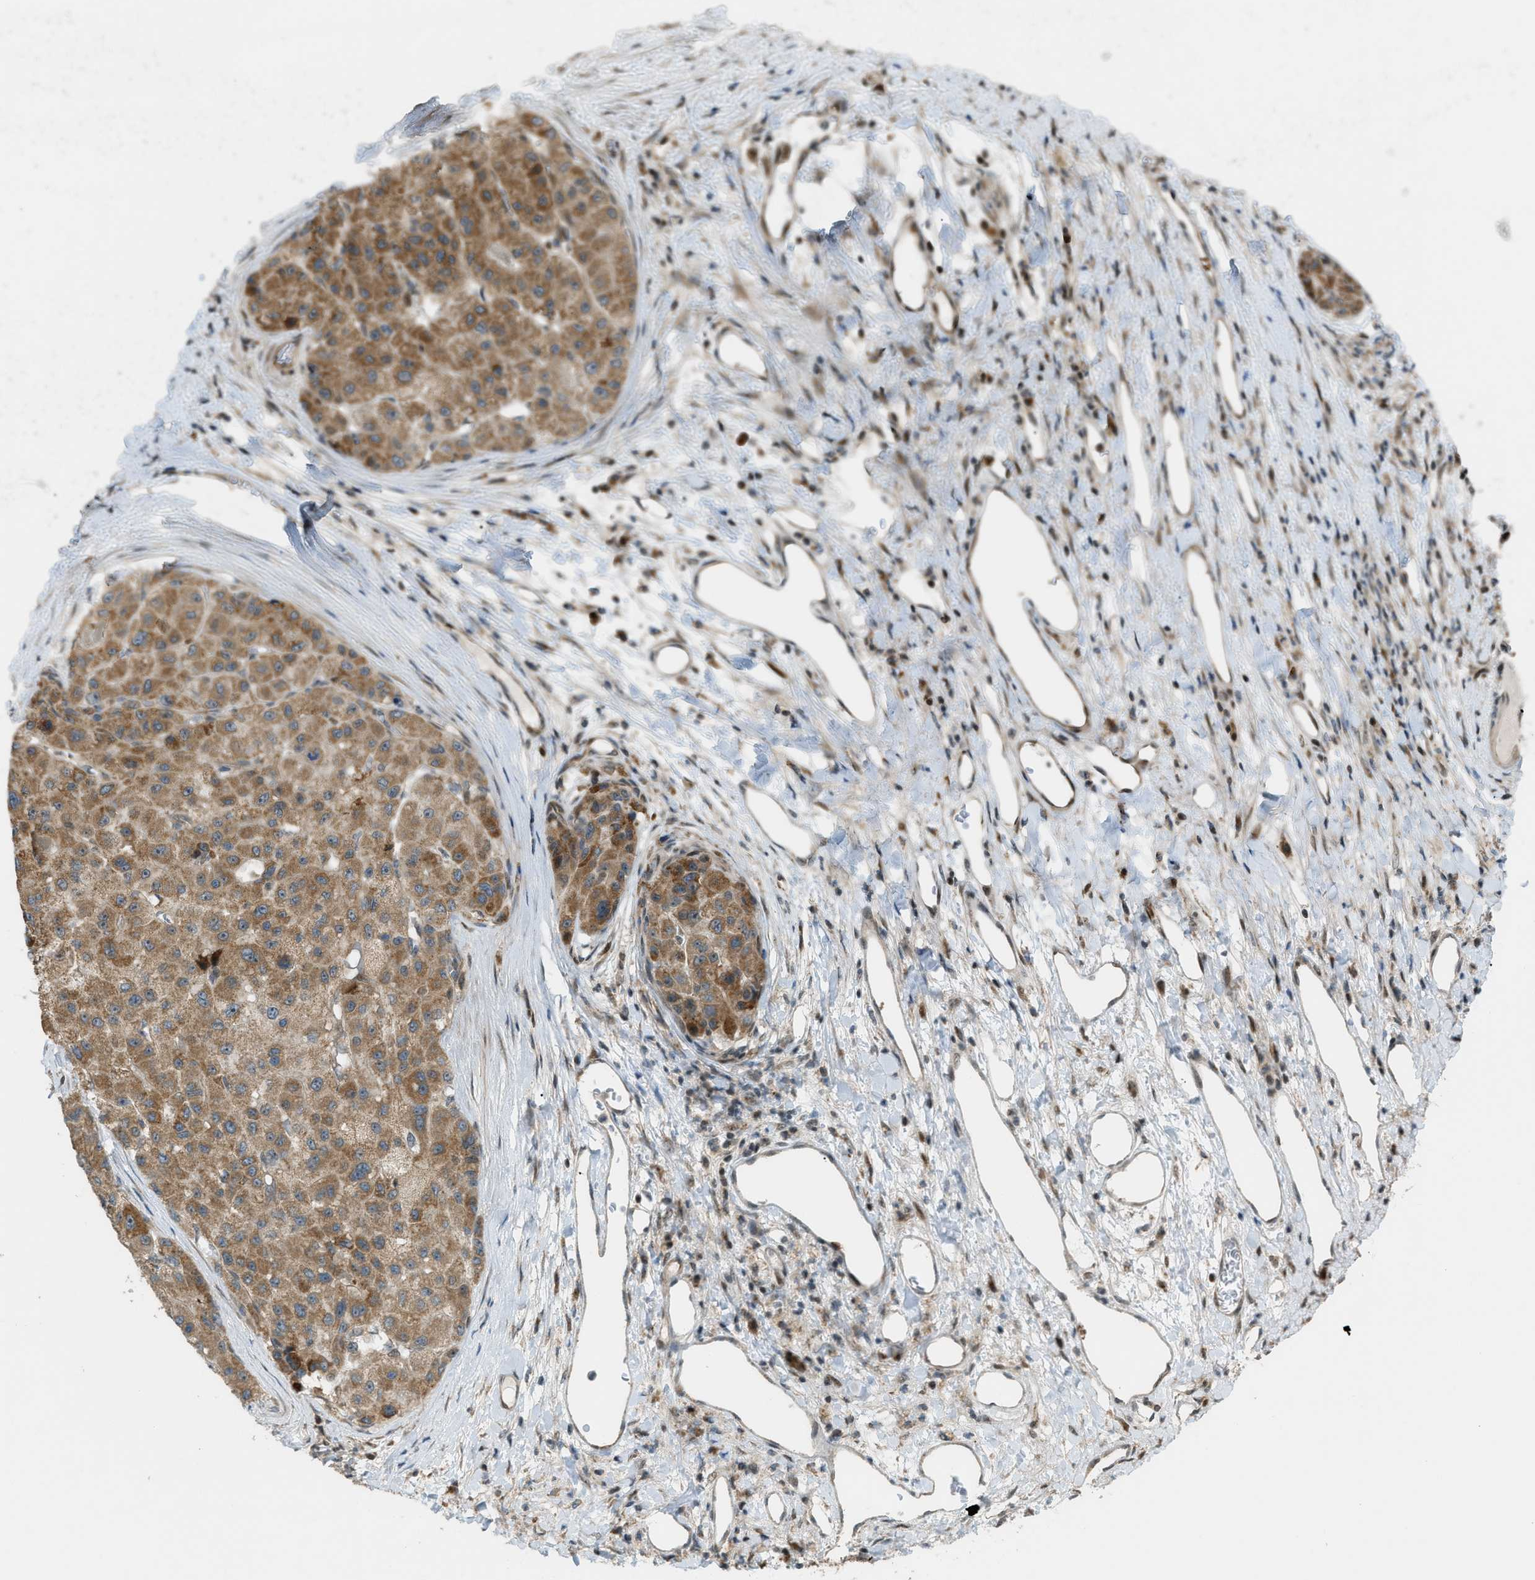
{"staining": {"intensity": "moderate", "quantity": ">75%", "location": "cytoplasmic/membranous"}, "tissue": "liver cancer", "cell_type": "Tumor cells", "image_type": "cancer", "snomed": [{"axis": "morphology", "description": "Carcinoma, Hepatocellular, NOS"}, {"axis": "topography", "description": "Liver"}], "caption": "A medium amount of moderate cytoplasmic/membranous positivity is seen in approximately >75% of tumor cells in hepatocellular carcinoma (liver) tissue. The protein is stained brown, and the nuclei are stained in blue (DAB IHC with brightfield microscopy, high magnification).", "gene": "CCDC186", "patient": {"sex": "male", "age": 80}}